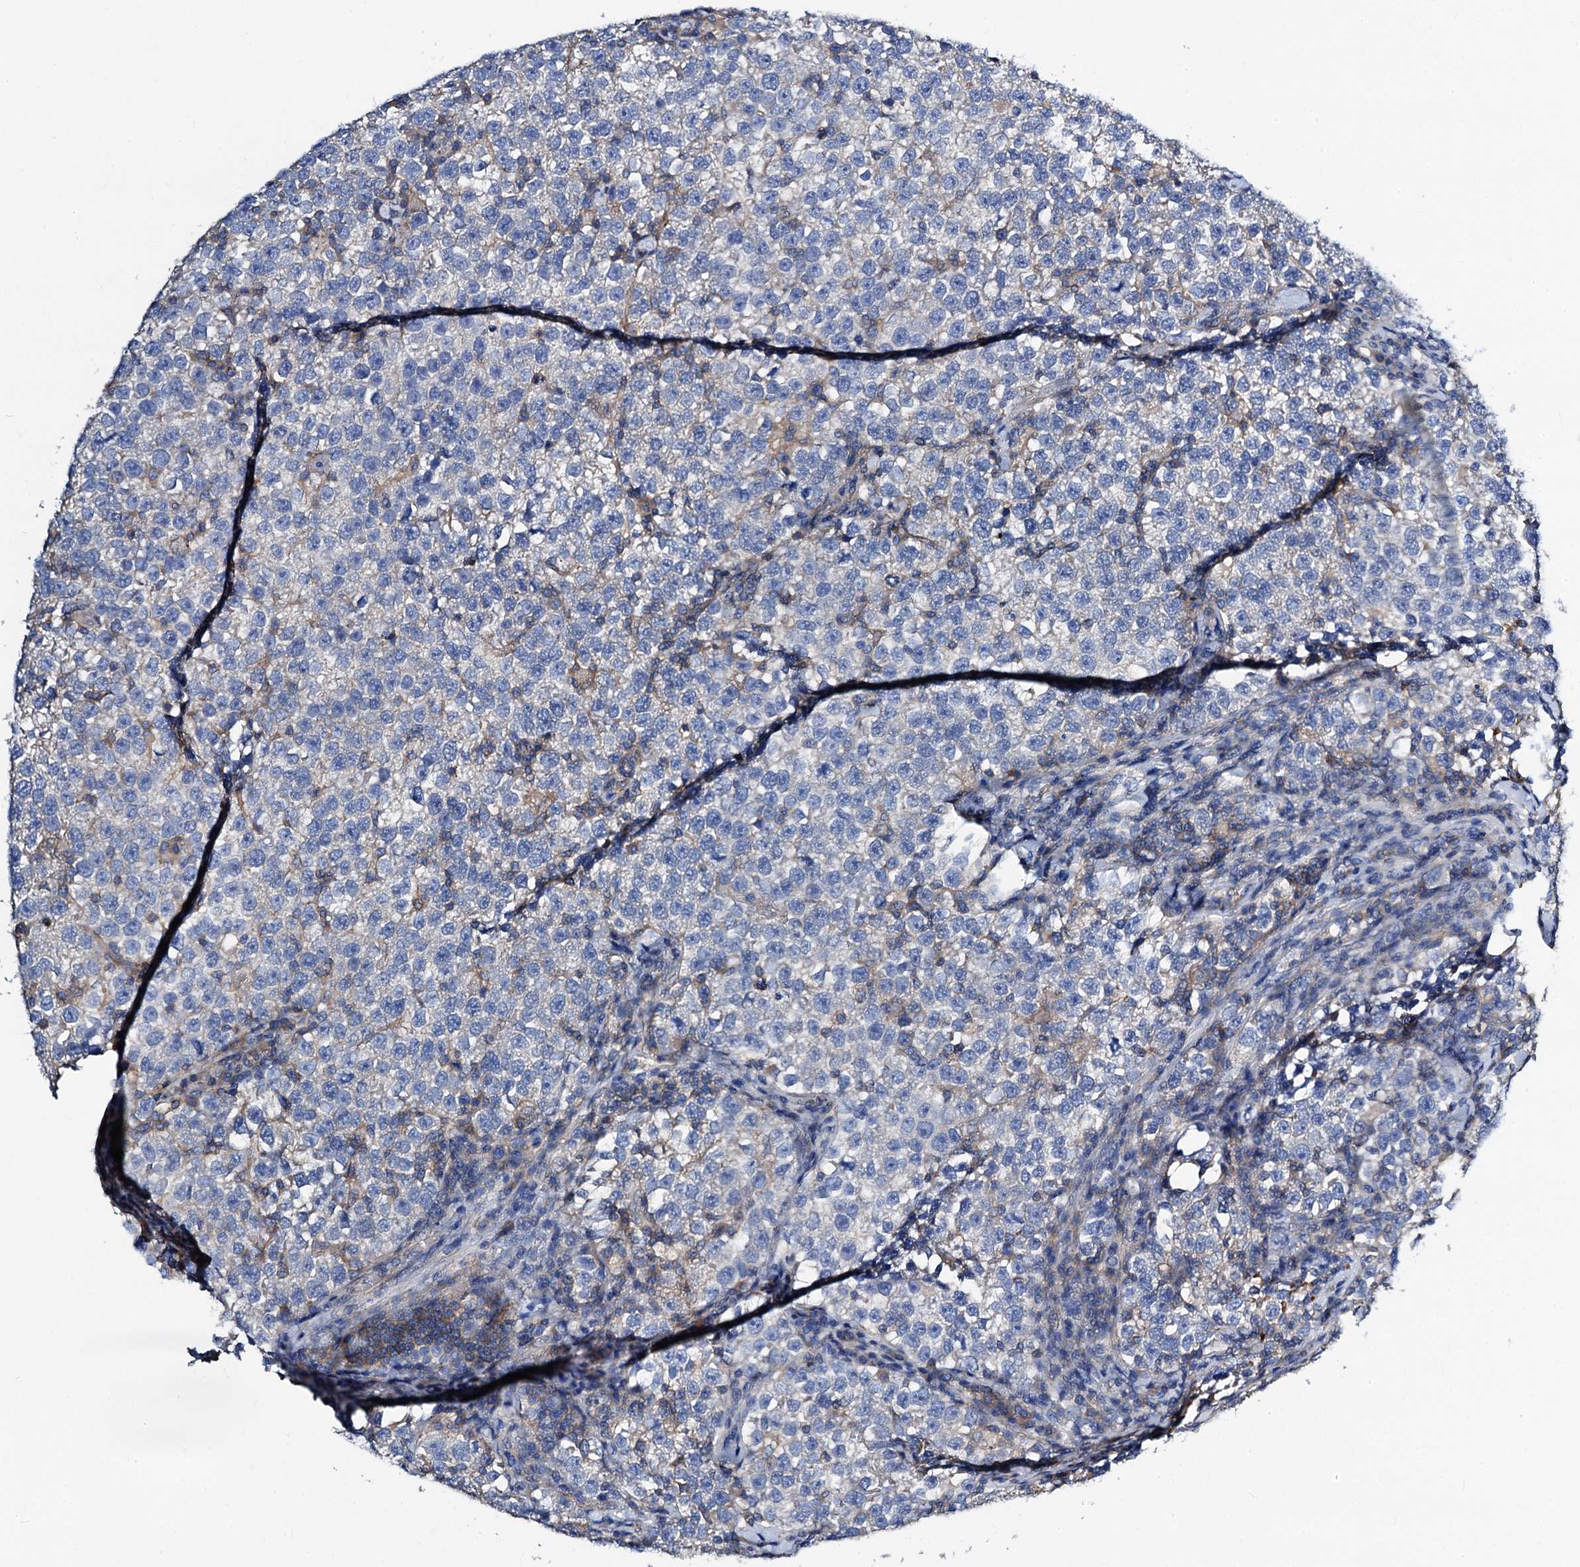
{"staining": {"intensity": "negative", "quantity": "none", "location": "none"}, "tissue": "testis cancer", "cell_type": "Tumor cells", "image_type": "cancer", "snomed": [{"axis": "morphology", "description": "Normal tissue, NOS"}, {"axis": "morphology", "description": "Seminoma, NOS"}, {"axis": "topography", "description": "Testis"}], "caption": "Micrograph shows no significant protein staining in tumor cells of testis cancer.", "gene": "GCOM1", "patient": {"sex": "male", "age": 43}}